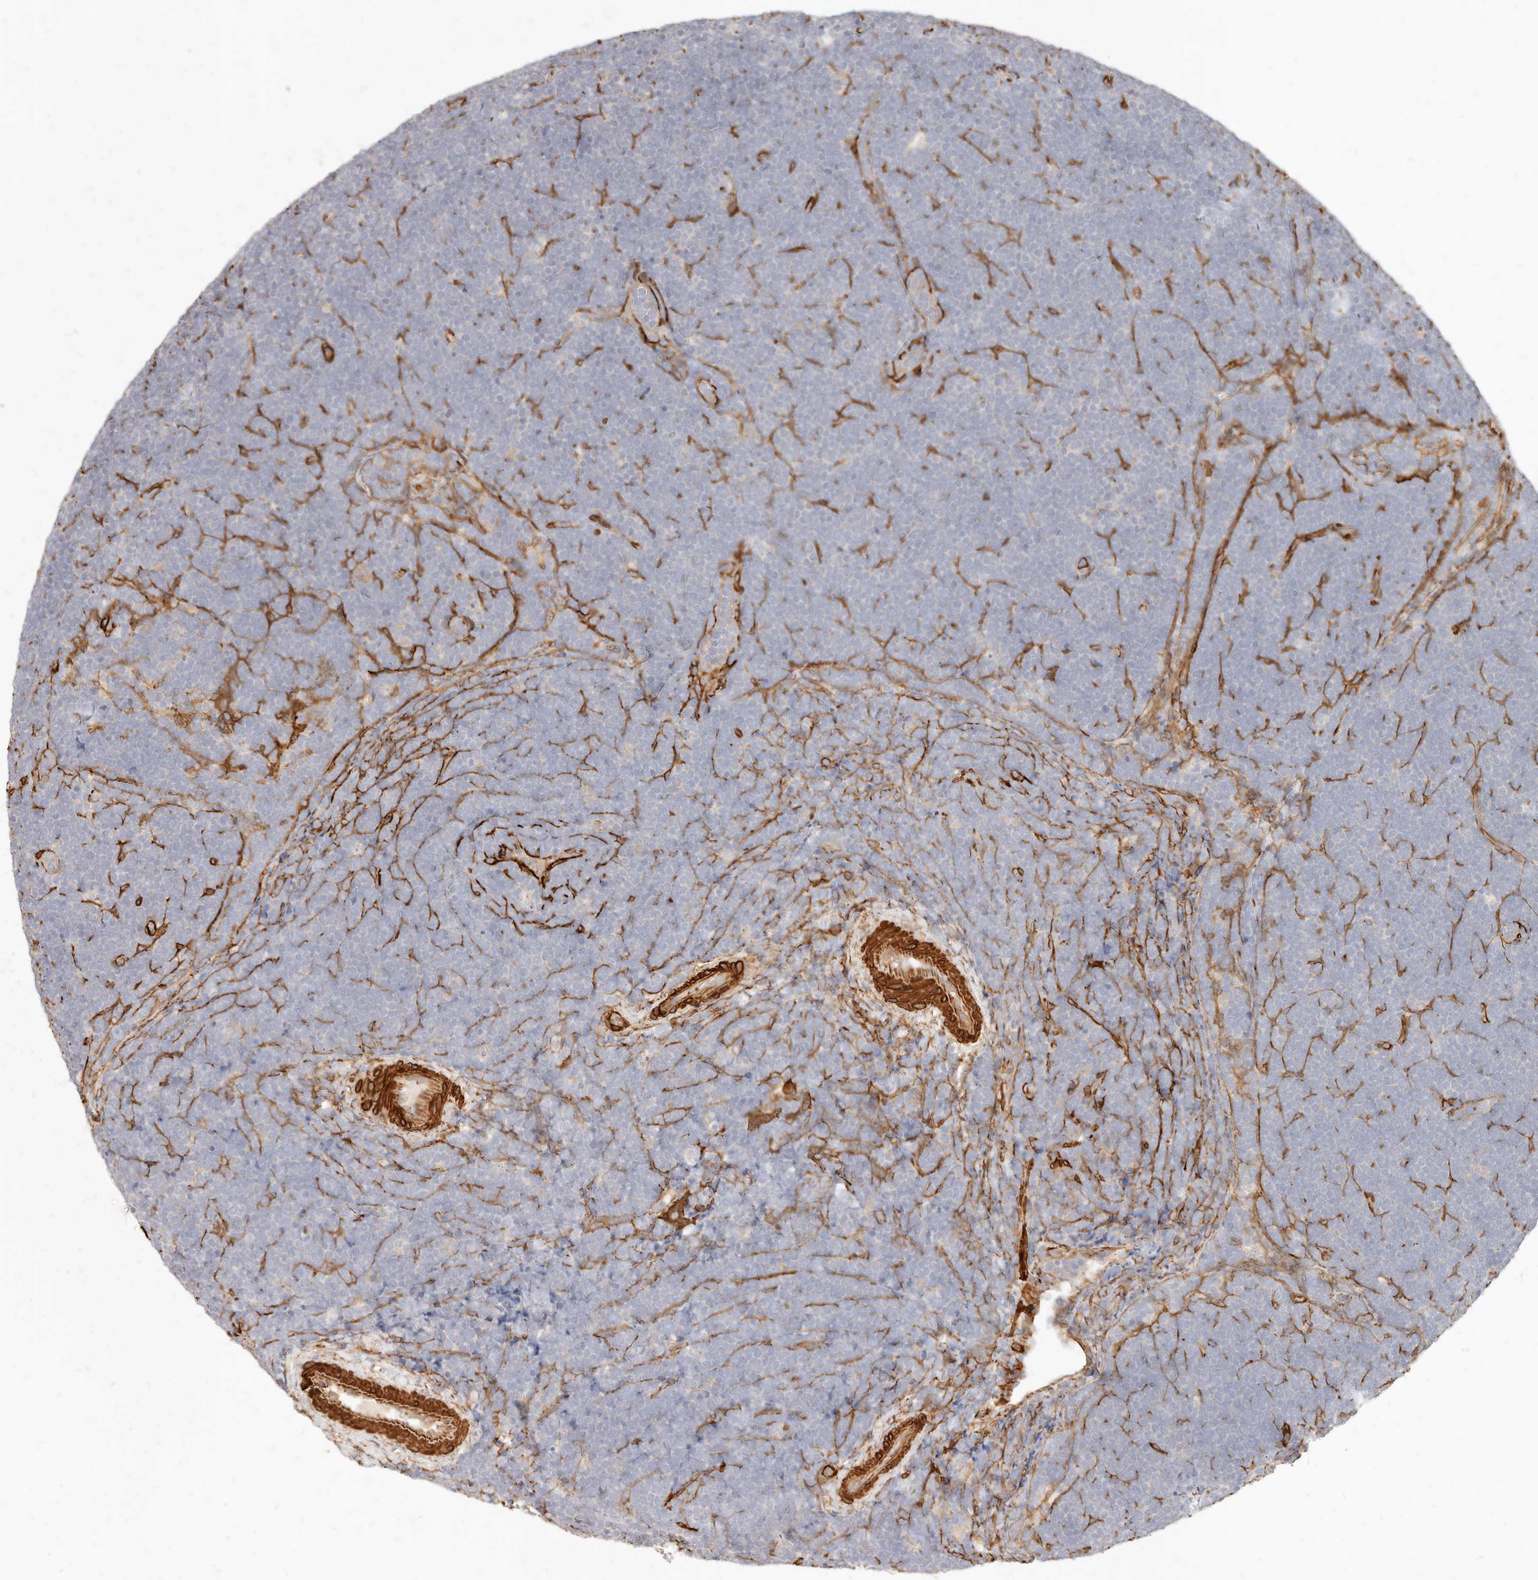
{"staining": {"intensity": "negative", "quantity": "none", "location": "none"}, "tissue": "lymphoma", "cell_type": "Tumor cells", "image_type": "cancer", "snomed": [{"axis": "morphology", "description": "Malignant lymphoma, non-Hodgkin's type, High grade"}, {"axis": "topography", "description": "Lymph node"}], "caption": "Immunohistochemistry photomicrograph of human lymphoma stained for a protein (brown), which exhibits no positivity in tumor cells.", "gene": "TMTC2", "patient": {"sex": "male", "age": 13}}